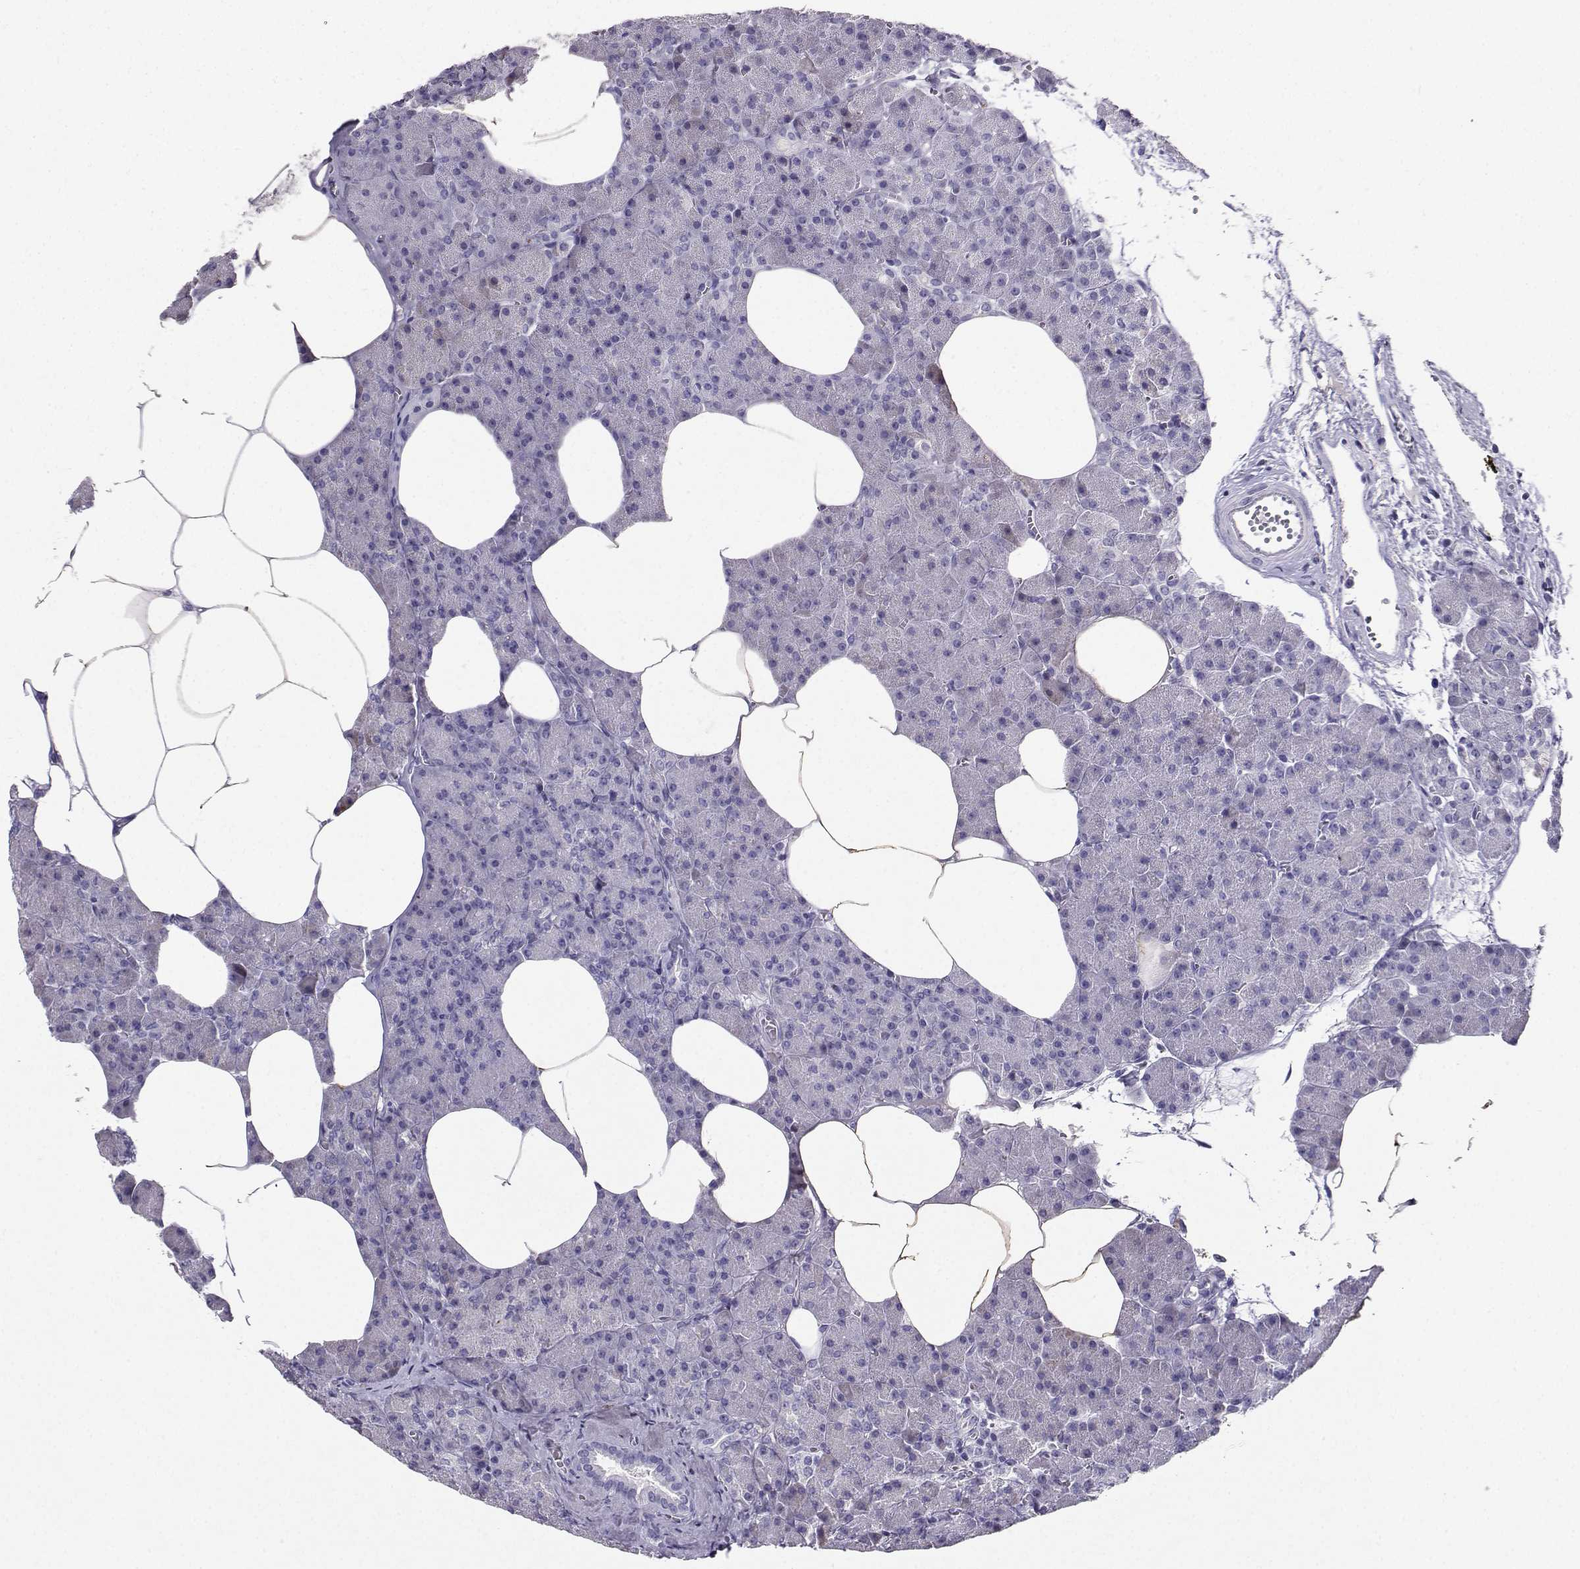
{"staining": {"intensity": "negative", "quantity": "none", "location": "none"}, "tissue": "pancreas", "cell_type": "Exocrine glandular cells", "image_type": "normal", "snomed": [{"axis": "morphology", "description": "Normal tissue, NOS"}, {"axis": "topography", "description": "Pancreas"}], "caption": "Immunohistochemical staining of normal pancreas displays no significant positivity in exocrine glandular cells. (Stains: DAB IHC with hematoxylin counter stain, Microscopy: brightfield microscopy at high magnification).", "gene": "GRIK4", "patient": {"sex": "female", "age": 45}}